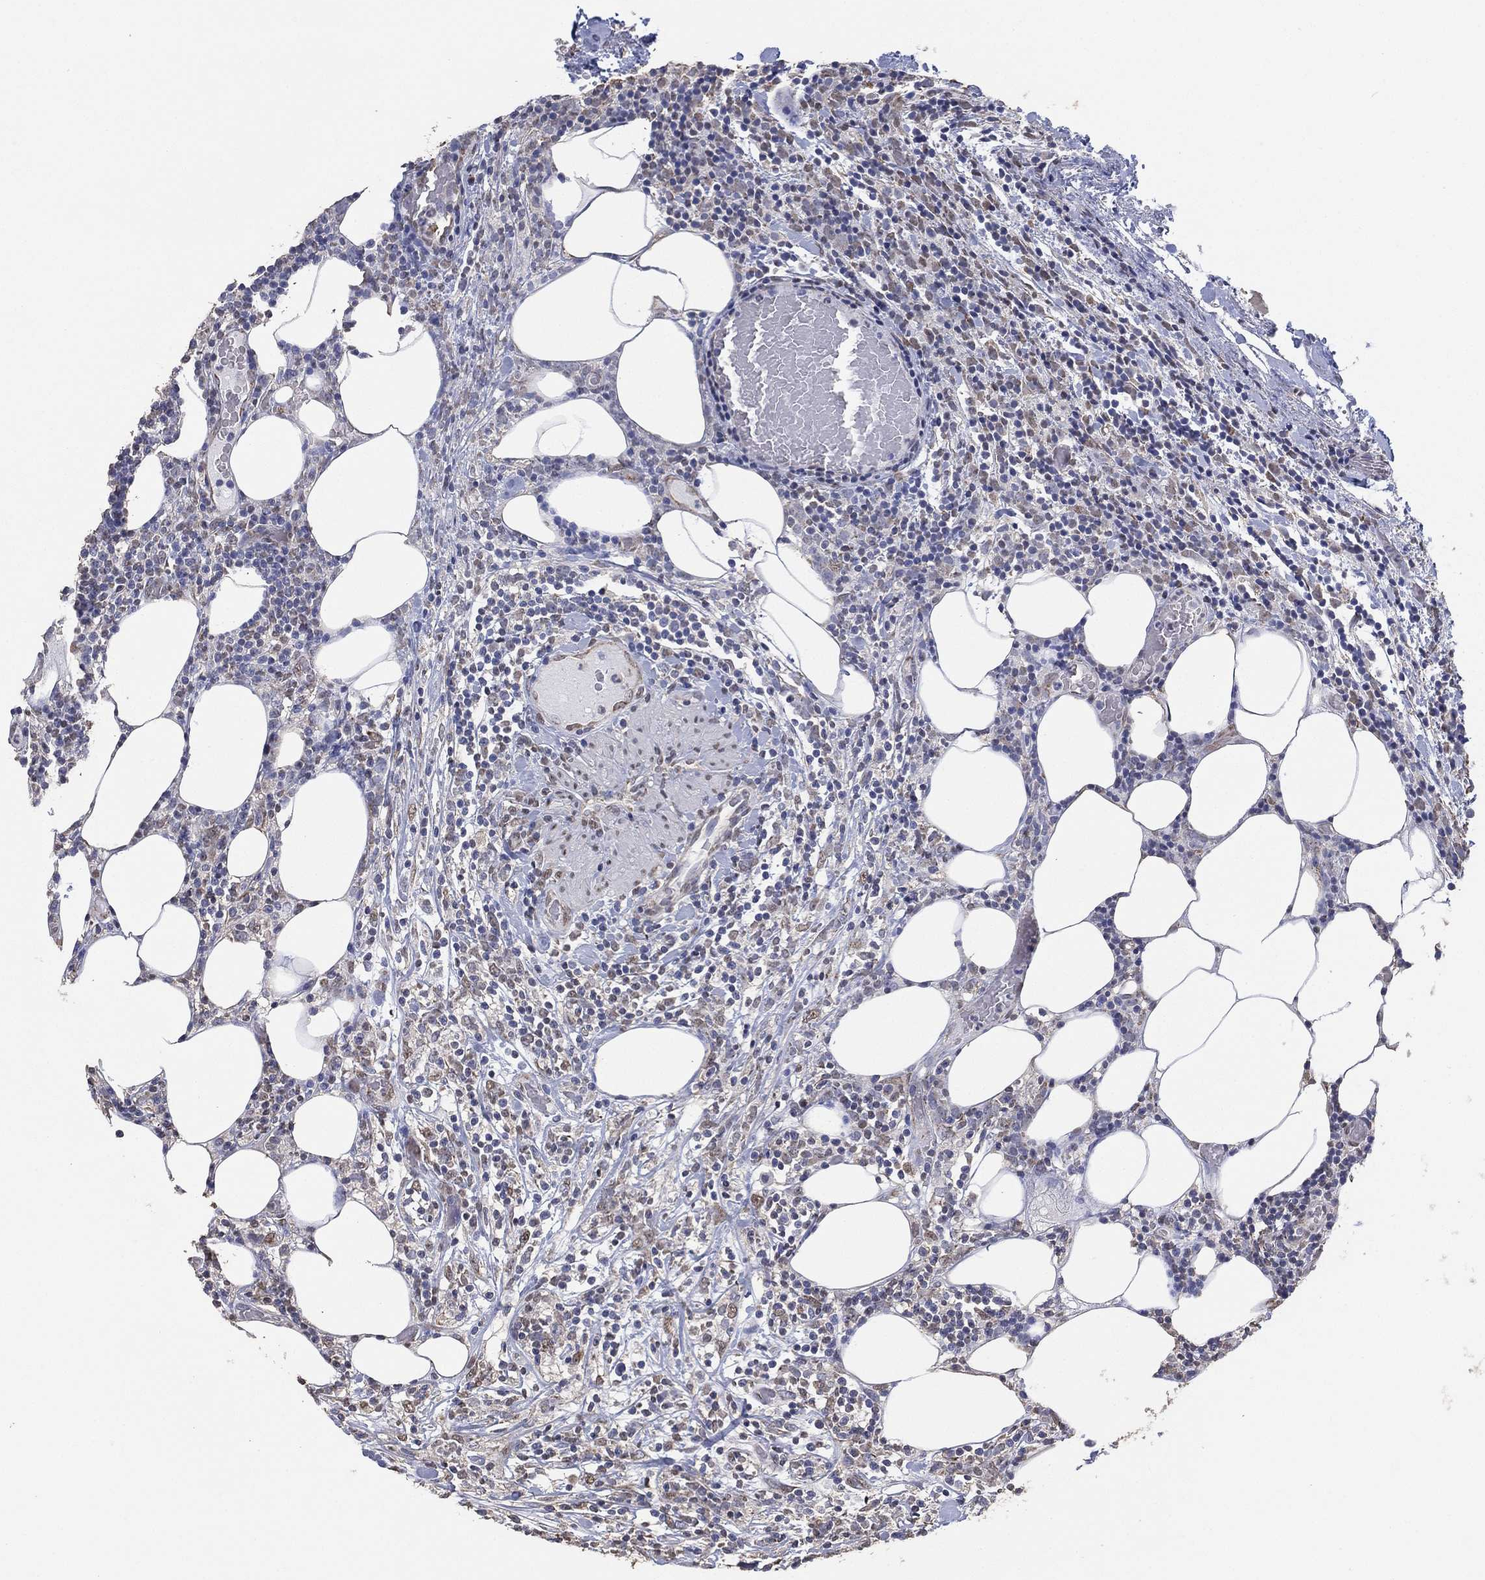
{"staining": {"intensity": "negative", "quantity": "none", "location": "none"}, "tissue": "lymphoma", "cell_type": "Tumor cells", "image_type": "cancer", "snomed": [{"axis": "morphology", "description": "Malignant lymphoma, non-Hodgkin's type, High grade"}, {"axis": "topography", "description": "Lymph node"}], "caption": "High magnification brightfield microscopy of lymphoma stained with DAB (3,3'-diaminobenzidine) (brown) and counterstained with hematoxylin (blue): tumor cells show no significant staining. (Stains: DAB (3,3'-diaminobenzidine) IHC with hematoxylin counter stain, Microscopy: brightfield microscopy at high magnification).", "gene": "ALDH7A1", "patient": {"sex": "female", "age": 84}}